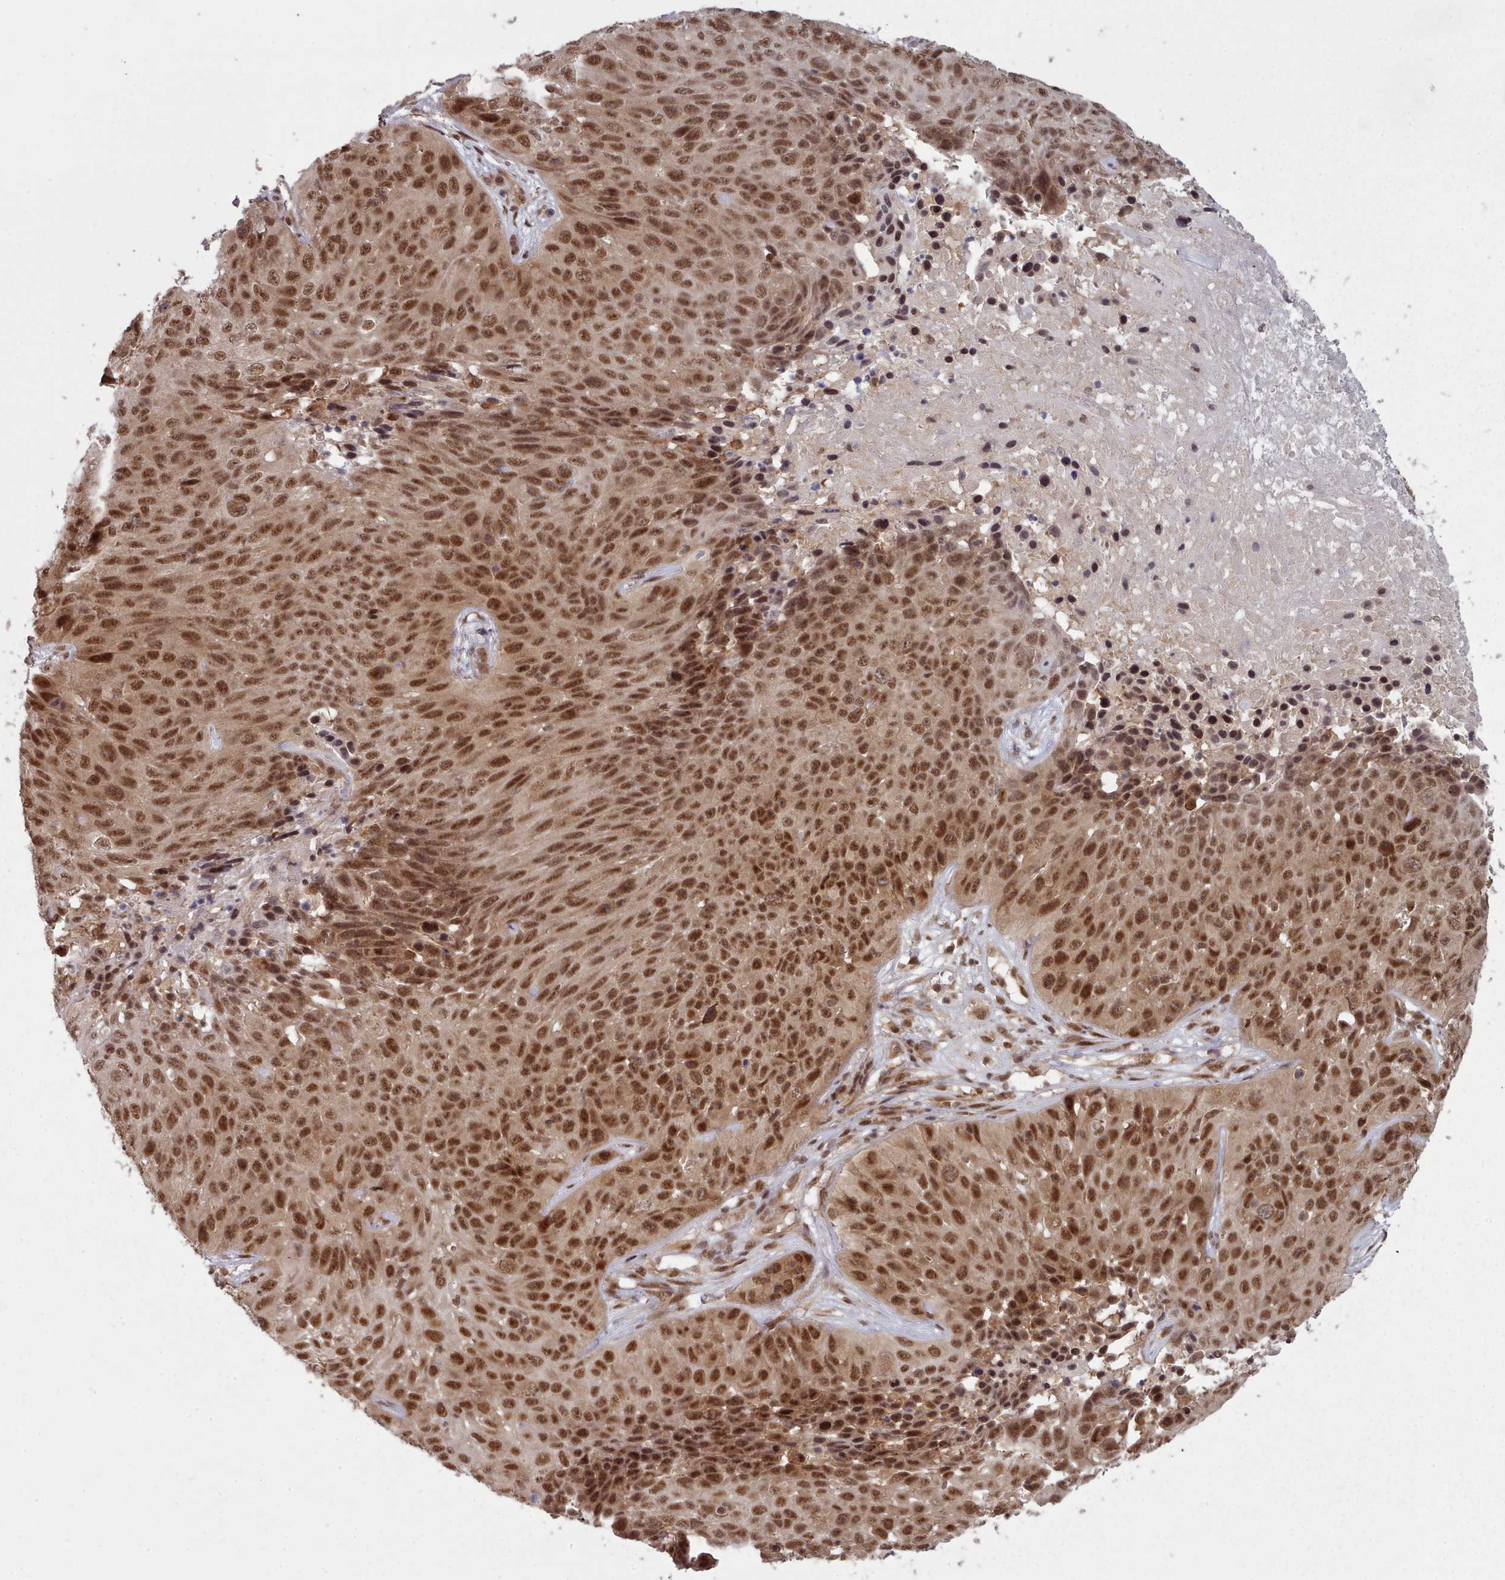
{"staining": {"intensity": "strong", "quantity": ">75%", "location": "cytoplasmic/membranous,nuclear"}, "tissue": "skin cancer", "cell_type": "Tumor cells", "image_type": "cancer", "snomed": [{"axis": "morphology", "description": "Squamous cell carcinoma, NOS"}, {"axis": "topography", "description": "Skin"}], "caption": "A photomicrograph of human skin squamous cell carcinoma stained for a protein shows strong cytoplasmic/membranous and nuclear brown staining in tumor cells.", "gene": "DHX8", "patient": {"sex": "female", "age": 87}}